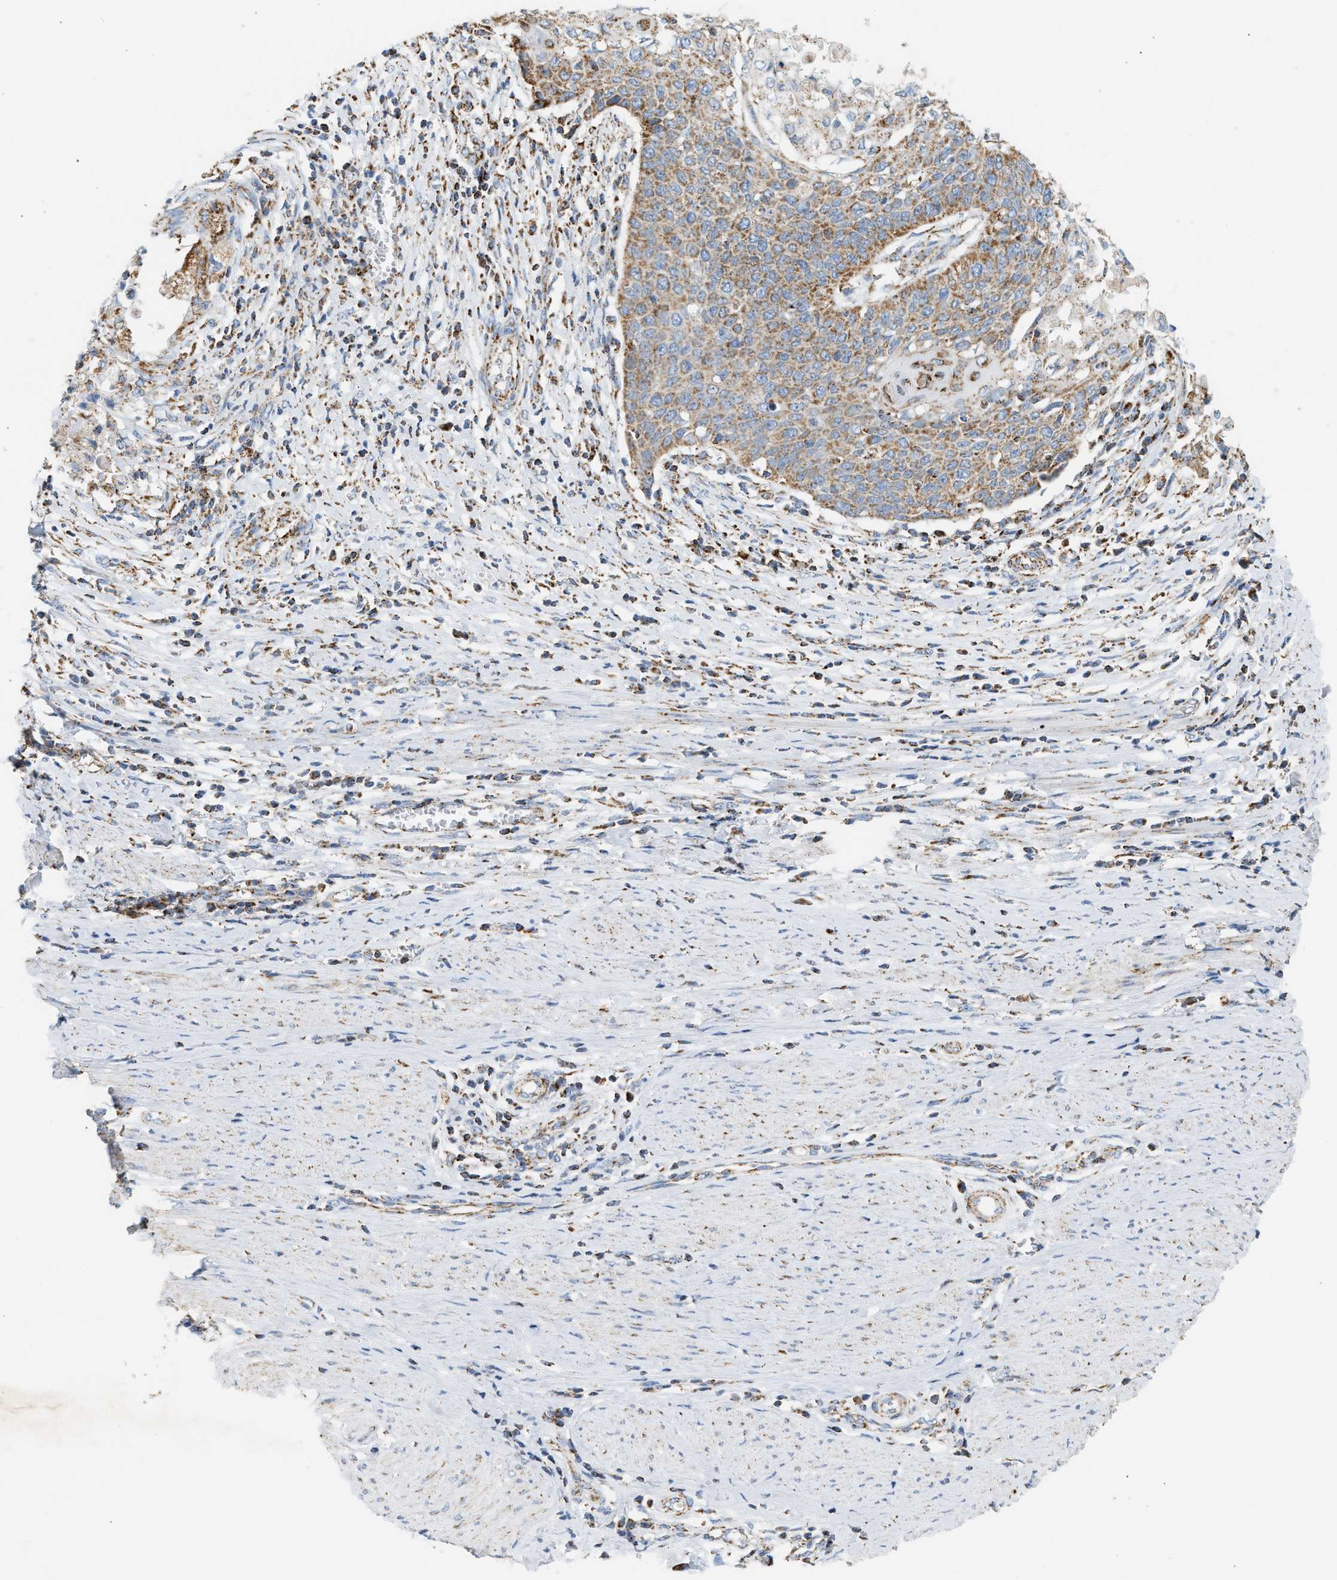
{"staining": {"intensity": "moderate", "quantity": ">75%", "location": "cytoplasmic/membranous"}, "tissue": "cervical cancer", "cell_type": "Tumor cells", "image_type": "cancer", "snomed": [{"axis": "morphology", "description": "Squamous cell carcinoma, NOS"}, {"axis": "topography", "description": "Cervix"}], "caption": "The histopathology image shows a brown stain indicating the presence of a protein in the cytoplasmic/membranous of tumor cells in squamous cell carcinoma (cervical).", "gene": "OGDH", "patient": {"sex": "female", "age": 39}}